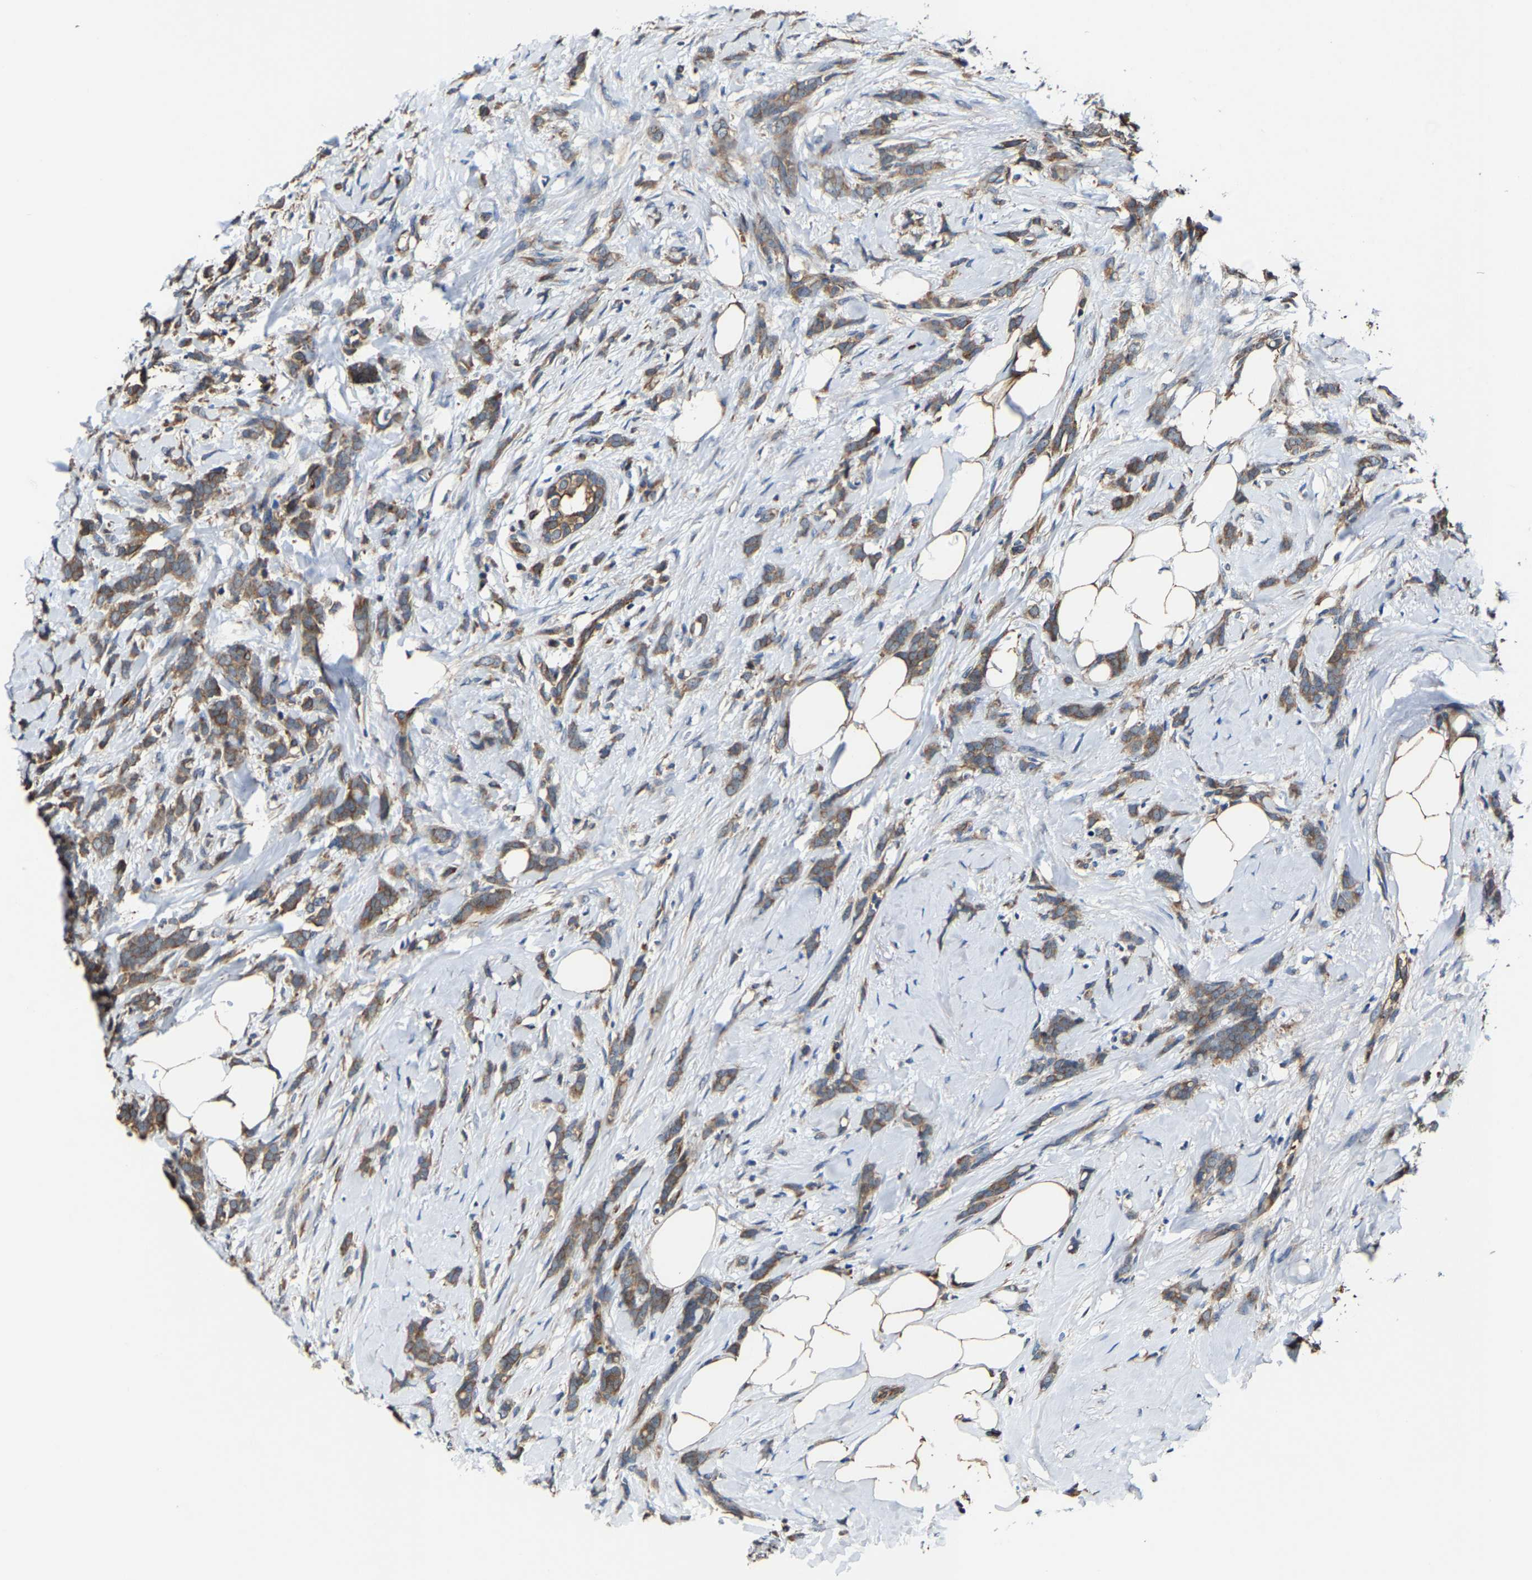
{"staining": {"intensity": "moderate", "quantity": ">75%", "location": "cytoplasmic/membranous"}, "tissue": "breast cancer", "cell_type": "Tumor cells", "image_type": "cancer", "snomed": [{"axis": "morphology", "description": "Lobular carcinoma, in situ"}, {"axis": "morphology", "description": "Lobular carcinoma"}, {"axis": "topography", "description": "Breast"}], "caption": "Immunohistochemistry staining of lobular carcinoma (breast), which demonstrates medium levels of moderate cytoplasmic/membranous staining in approximately >75% of tumor cells indicating moderate cytoplasmic/membranous protein expression. The staining was performed using DAB (brown) for protein detection and nuclei were counterstained in hematoxylin (blue).", "gene": "GFRA3", "patient": {"sex": "female", "age": 41}}